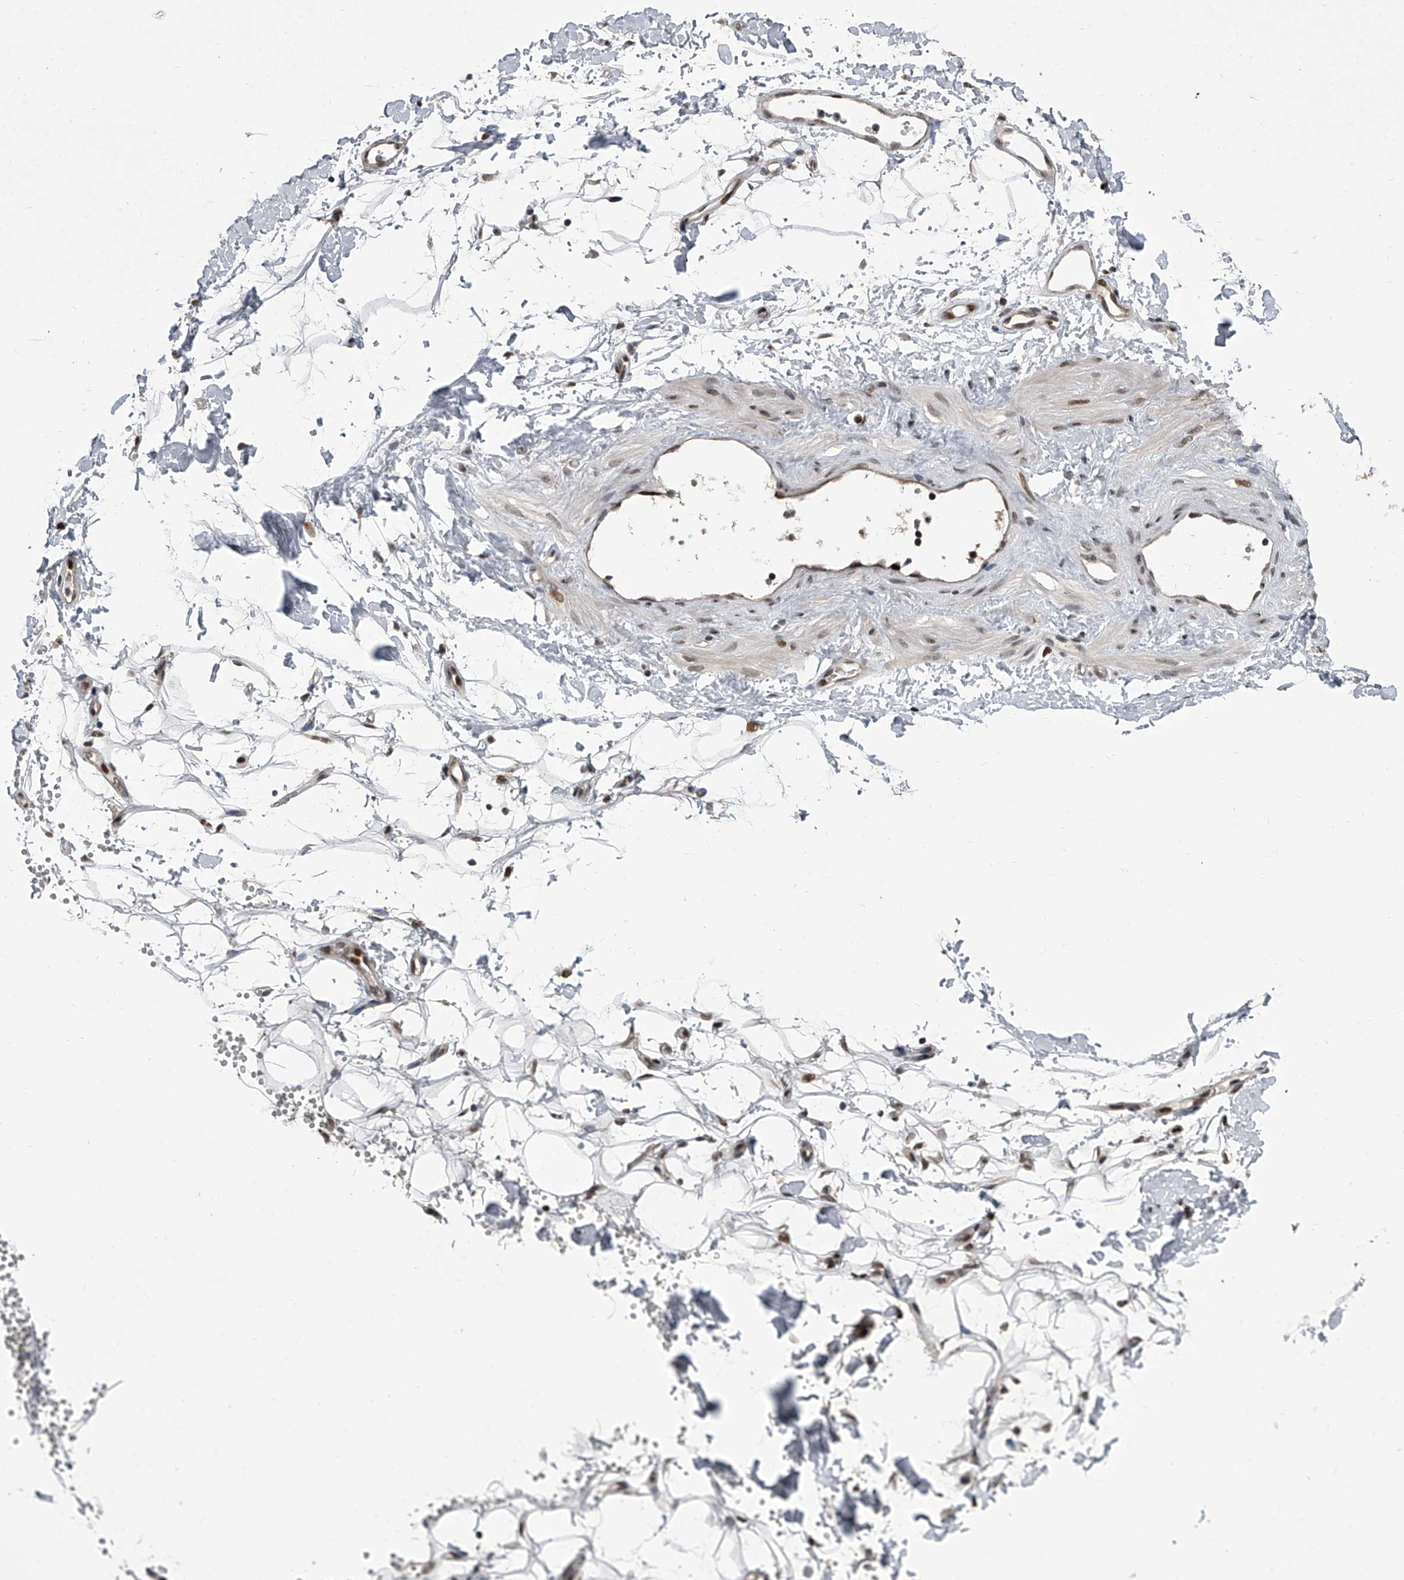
{"staining": {"intensity": "moderate", "quantity": ">75%", "location": "nuclear"}, "tissue": "adipose tissue", "cell_type": "Adipocytes", "image_type": "normal", "snomed": [{"axis": "morphology", "description": "Normal tissue, NOS"}, {"axis": "morphology", "description": "Adenocarcinoma, NOS"}, {"axis": "topography", "description": "Pancreas"}, {"axis": "topography", "description": "Peripheral nerve tissue"}], "caption": "High-magnification brightfield microscopy of unremarkable adipose tissue stained with DAB (3,3'-diaminobenzidine) (brown) and counterstained with hematoxylin (blue). adipocytes exhibit moderate nuclear expression is present in approximately>75% of cells.", "gene": "ZNF426", "patient": {"sex": "male", "age": 59}}